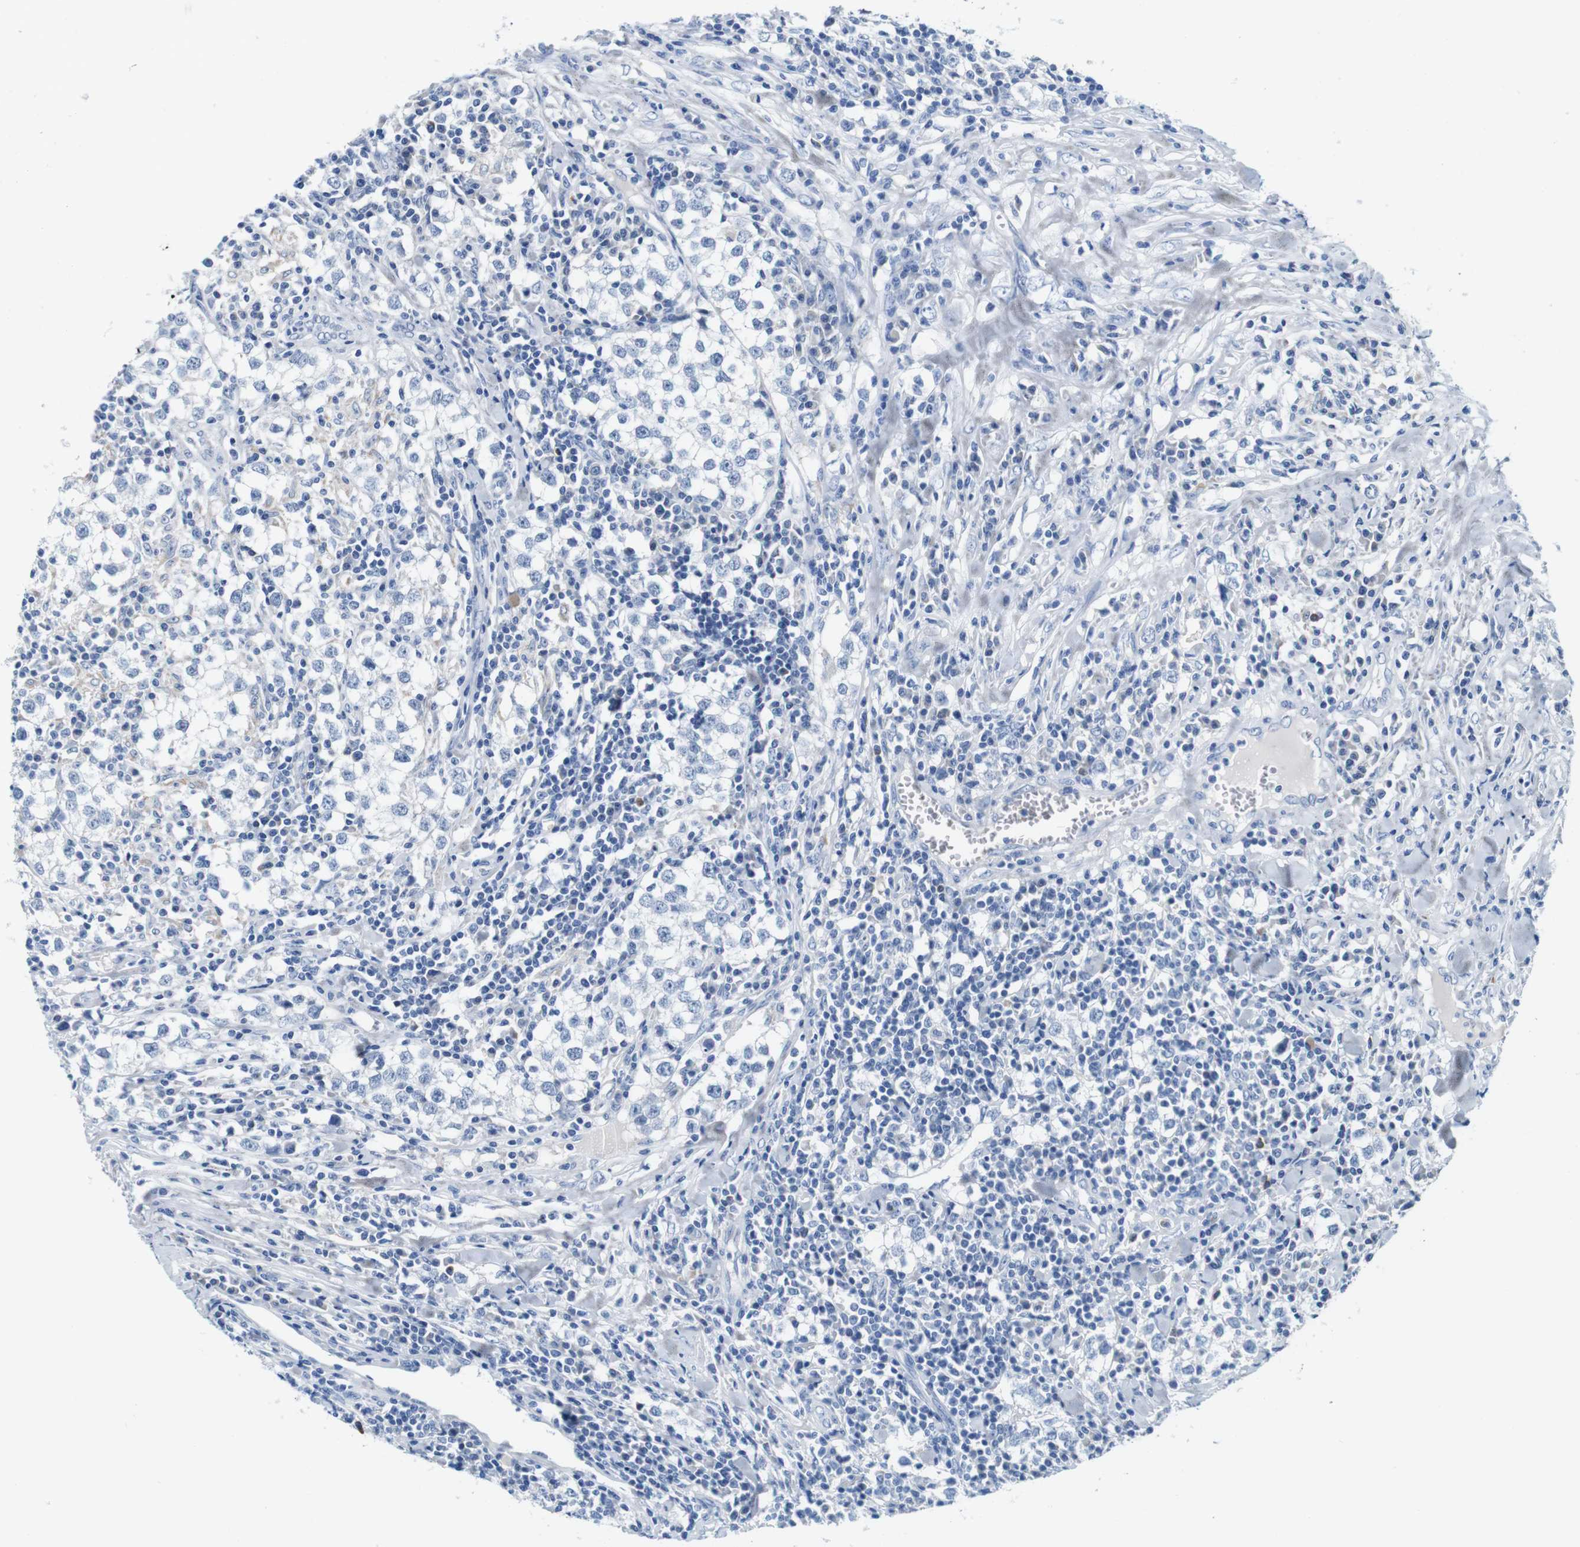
{"staining": {"intensity": "negative", "quantity": "none", "location": "none"}, "tissue": "testis cancer", "cell_type": "Tumor cells", "image_type": "cancer", "snomed": [{"axis": "morphology", "description": "Seminoma, NOS"}, {"axis": "morphology", "description": "Carcinoma, Embryonal, NOS"}, {"axis": "topography", "description": "Testis"}], "caption": "The immunohistochemistry histopathology image has no significant expression in tumor cells of seminoma (testis) tissue.", "gene": "IGSF8", "patient": {"sex": "male", "age": 36}}